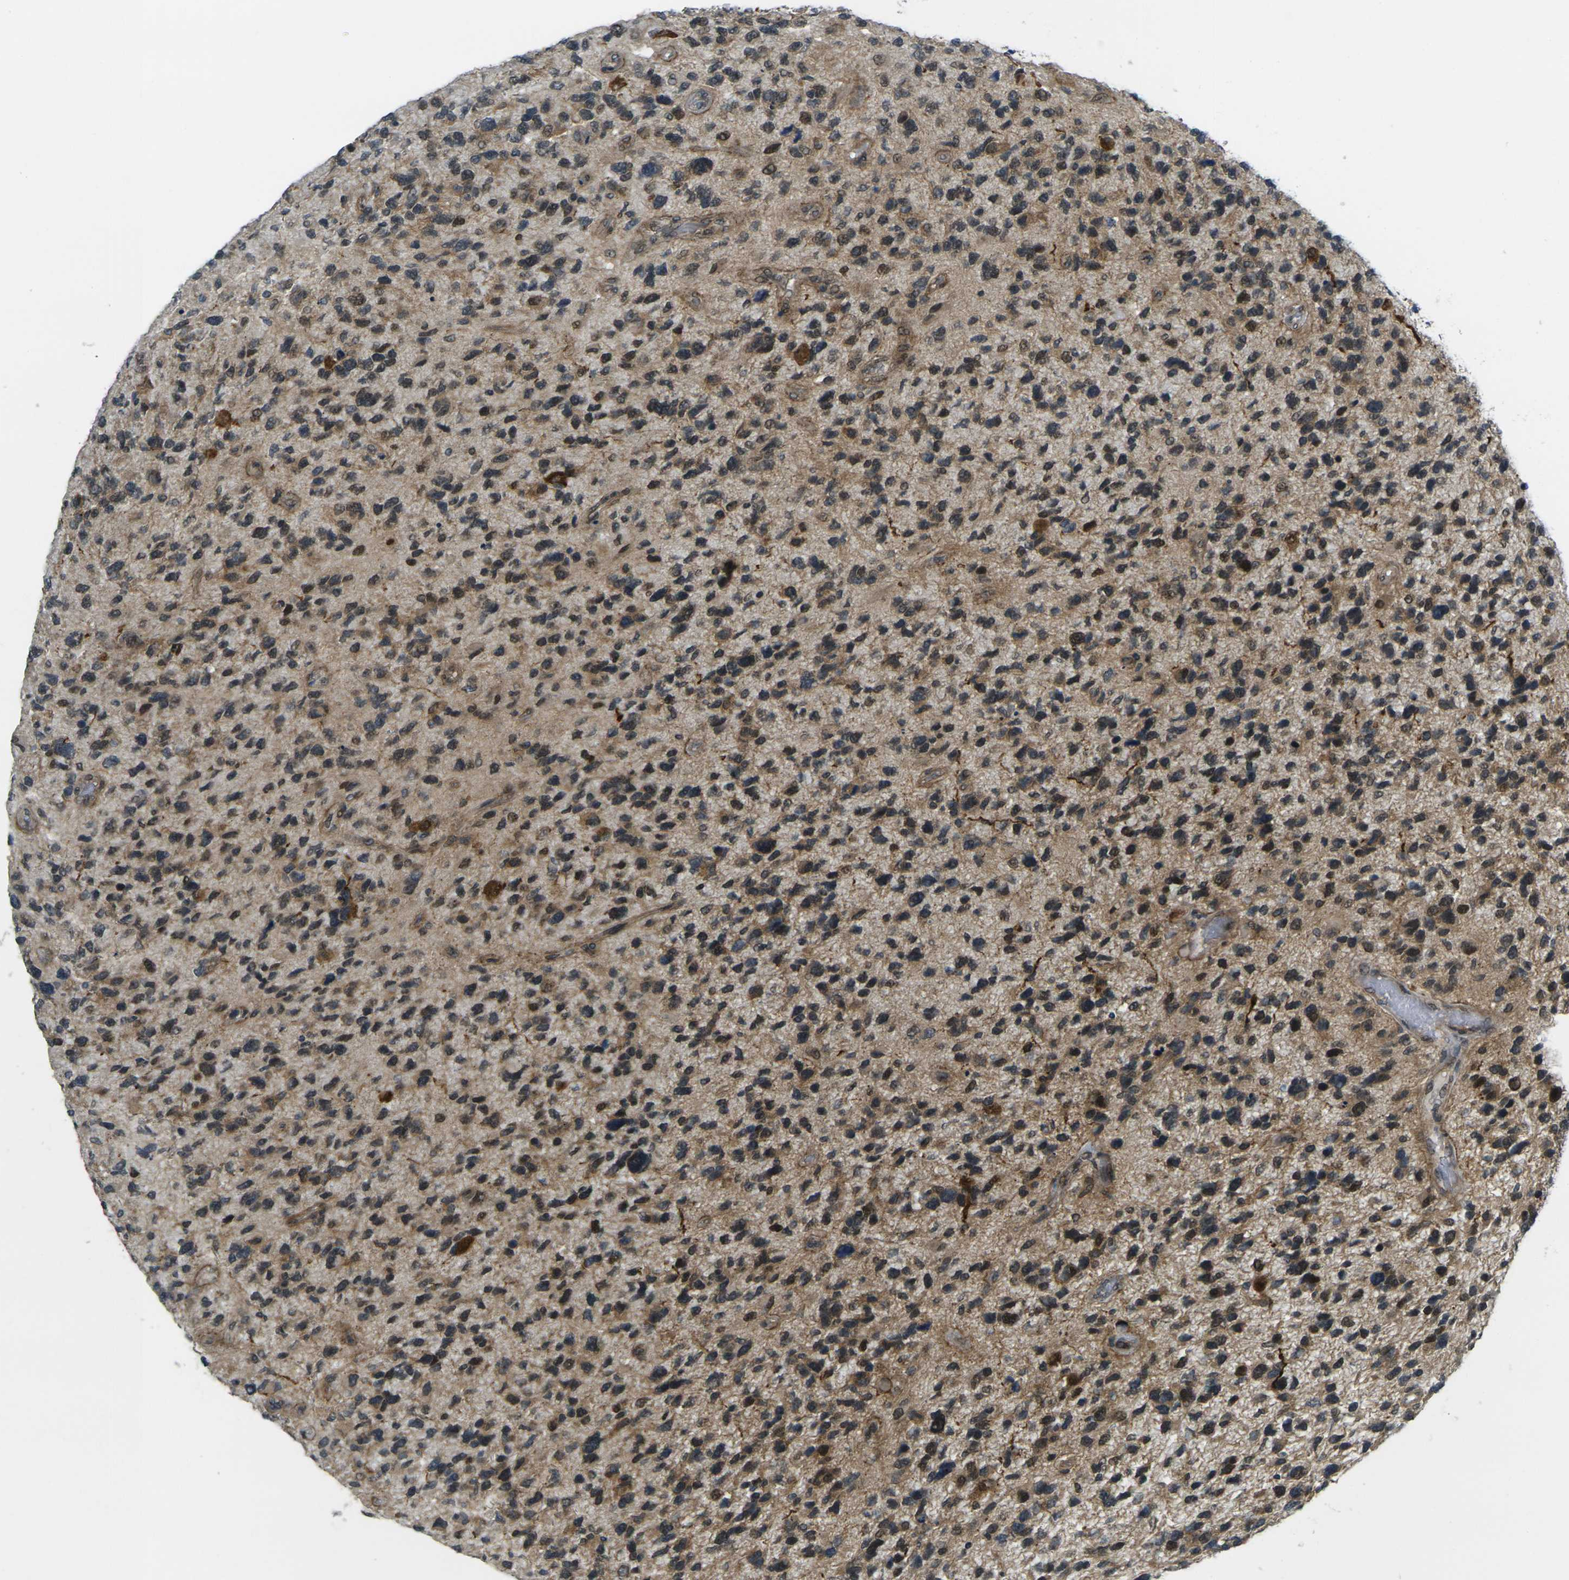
{"staining": {"intensity": "moderate", "quantity": ">75%", "location": "cytoplasmic/membranous,nuclear"}, "tissue": "glioma", "cell_type": "Tumor cells", "image_type": "cancer", "snomed": [{"axis": "morphology", "description": "Glioma, malignant, High grade"}, {"axis": "topography", "description": "Brain"}], "caption": "The image demonstrates immunohistochemical staining of glioma. There is moderate cytoplasmic/membranous and nuclear expression is identified in approximately >75% of tumor cells.", "gene": "KCTD10", "patient": {"sex": "female", "age": 58}}